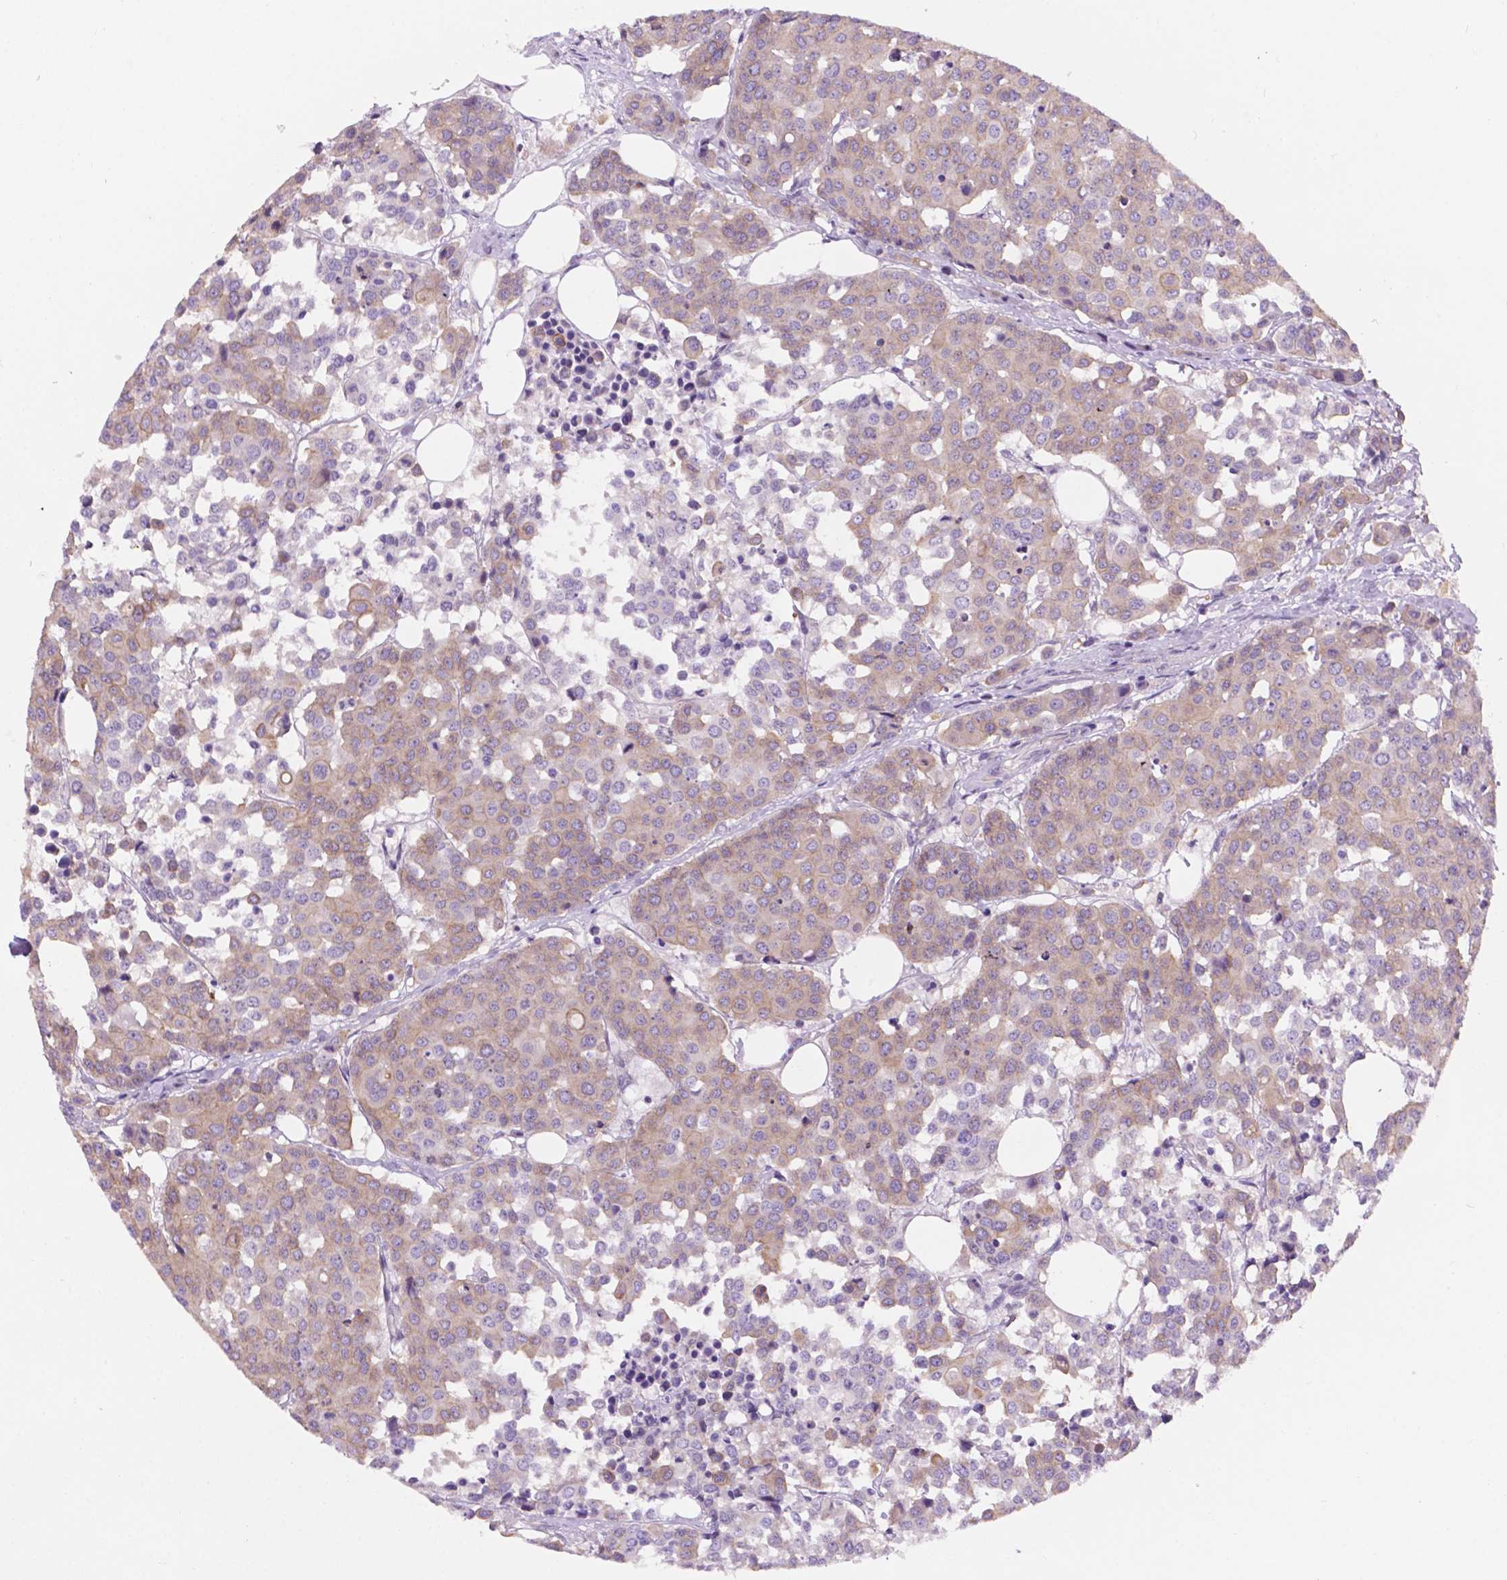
{"staining": {"intensity": "weak", "quantity": "25%-75%", "location": "cytoplasmic/membranous"}, "tissue": "carcinoid", "cell_type": "Tumor cells", "image_type": "cancer", "snomed": [{"axis": "morphology", "description": "Carcinoid, malignant, NOS"}, {"axis": "topography", "description": "Colon"}], "caption": "The photomicrograph exhibits staining of carcinoid (malignant), revealing weak cytoplasmic/membranous protein staining (brown color) within tumor cells.", "gene": "FAM50B", "patient": {"sex": "male", "age": 81}}